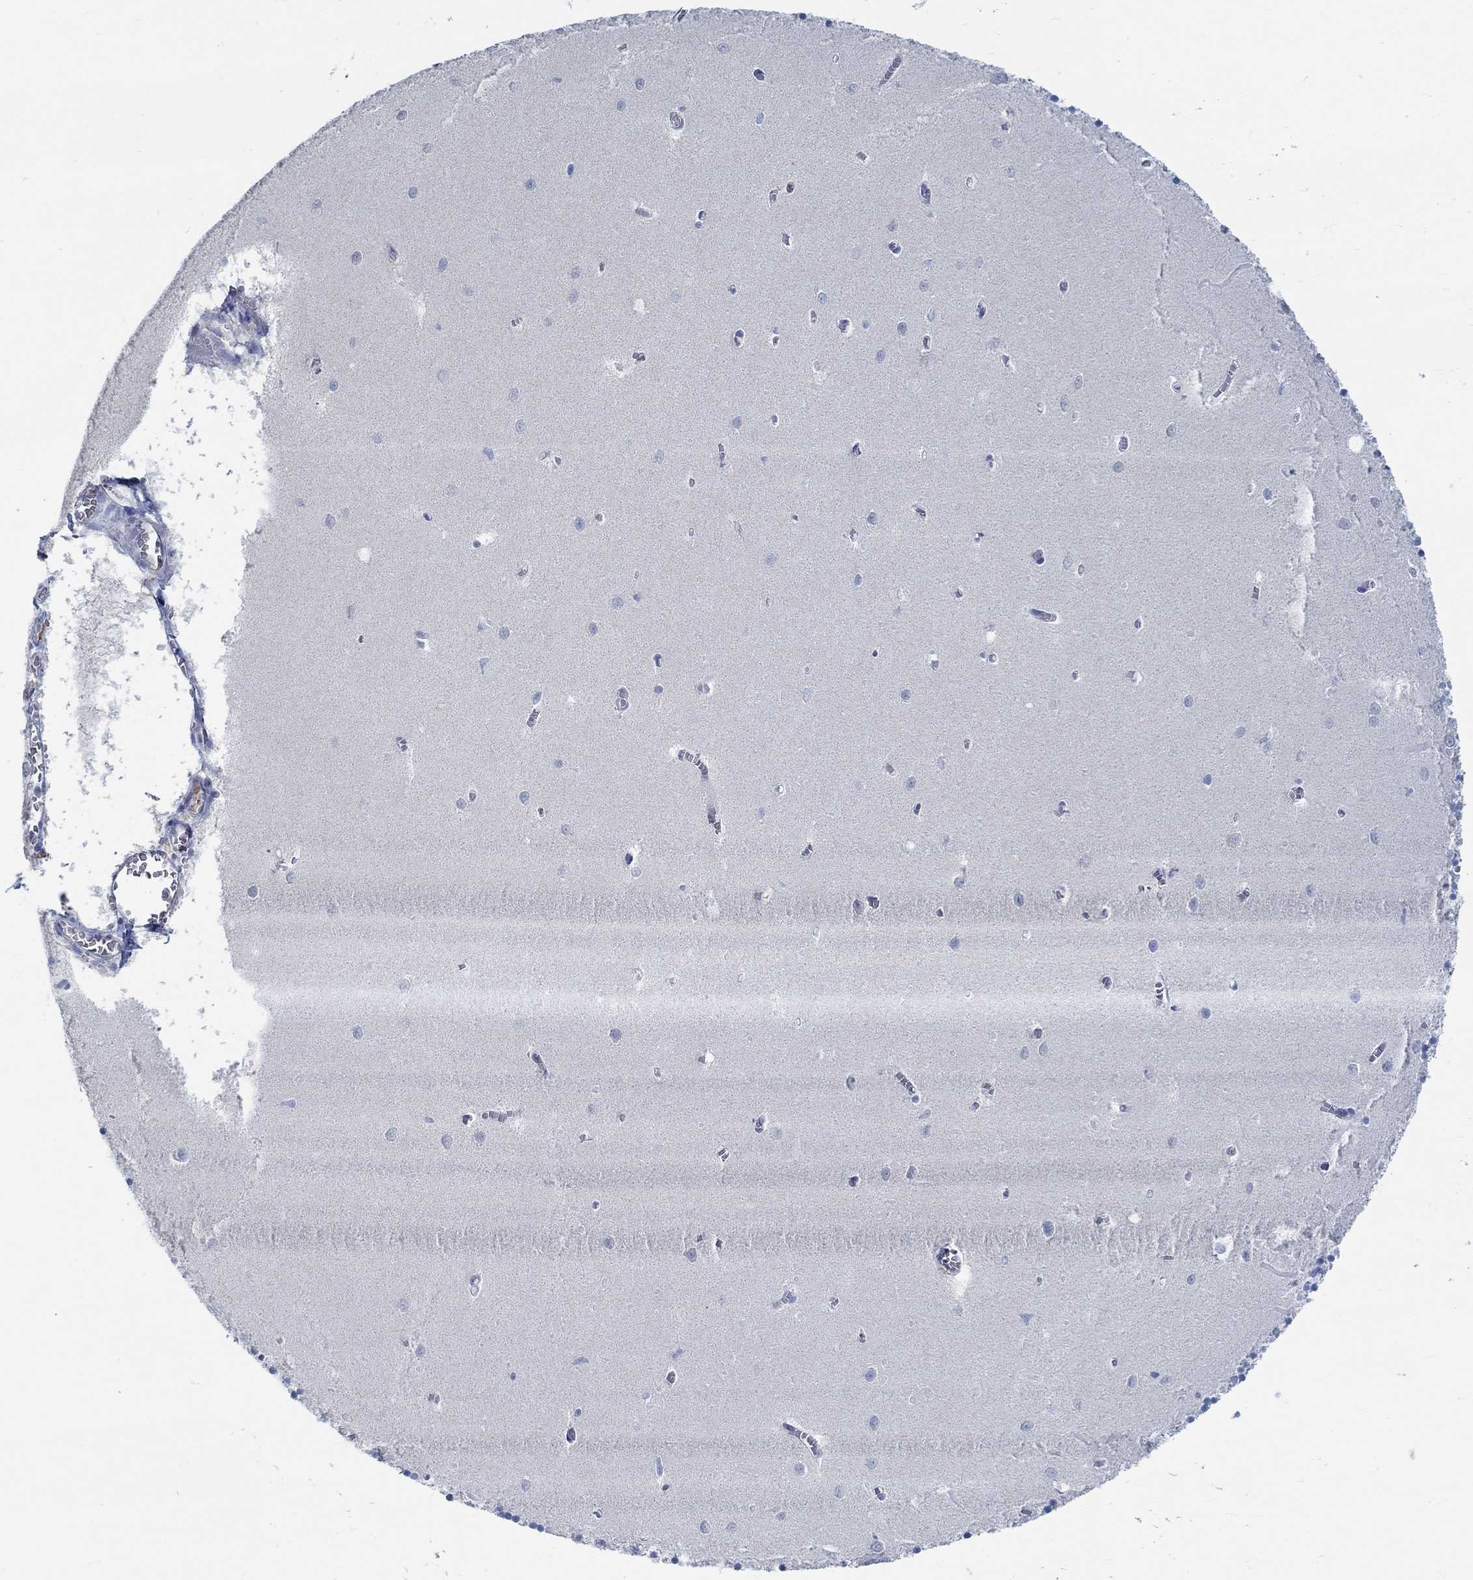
{"staining": {"intensity": "negative", "quantity": "none", "location": "none"}, "tissue": "cerebellum", "cell_type": "Cells in granular layer", "image_type": "normal", "snomed": [{"axis": "morphology", "description": "Normal tissue, NOS"}, {"axis": "topography", "description": "Cerebellum"}], "caption": "Unremarkable cerebellum was stained to show a protein in brown. There is no significant staining in cells in granular layer. Brightfield microscopy of IHC stained with DAB (3,3'-diaminobenzidine) (brown) and hematoxylin (blue), captured at high magnification.", "gene": "TEKT4", "patient": {"sex": "female", "age": 64}}